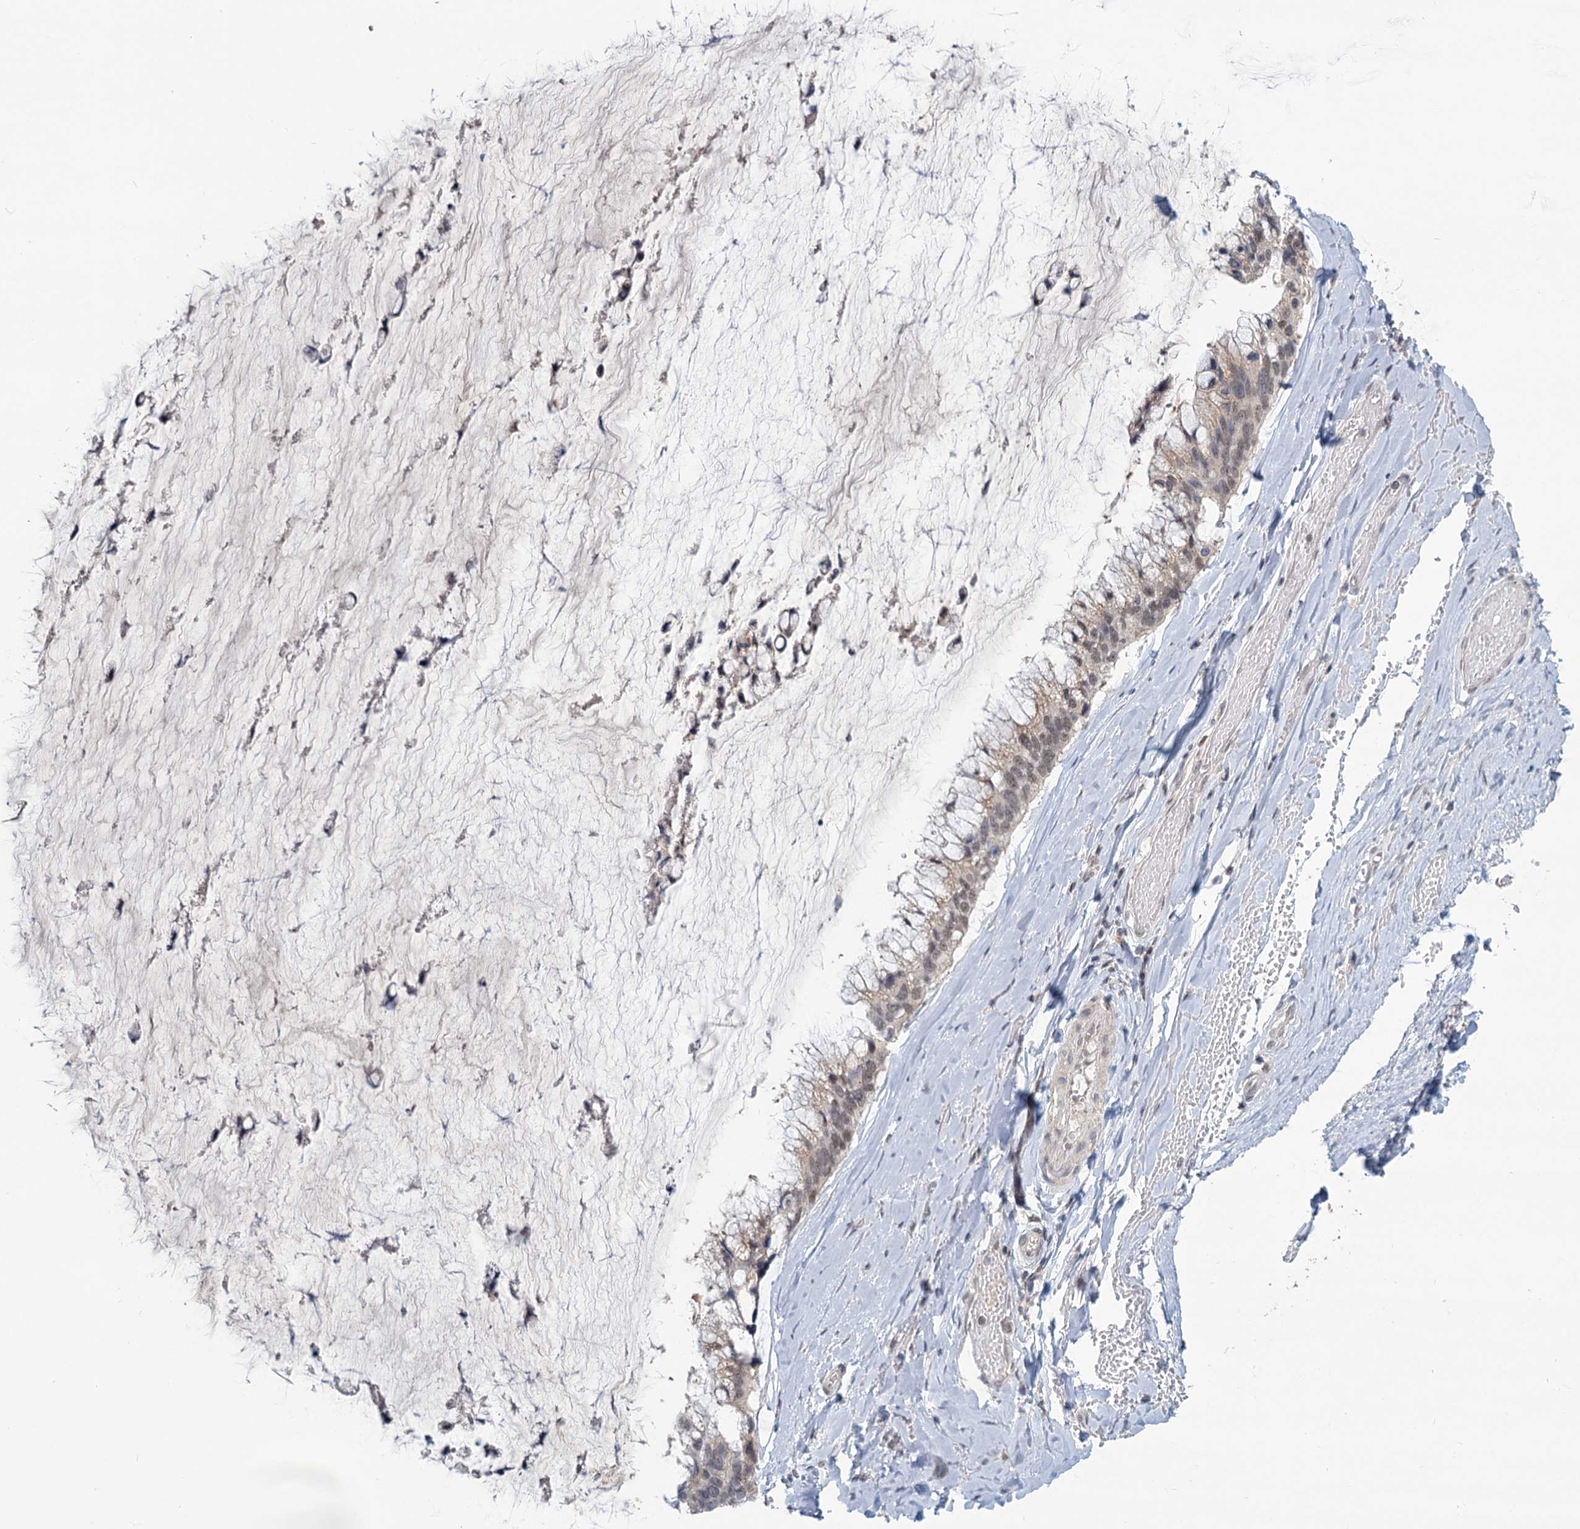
{"staining": {"intensity": "weak", "quantity": "<25%", "location": "cytoplasmic/membranous"}, "tissue": "ovarian cancer", "cell_type": "Tumor cells", "image_type": "cancer", "snomed": [{"axis": "morphology", "description": "Cystadenocarcinoma, mucinous, NOS"}, {"axis": "topography", "description": "Ovary"}], "caption": "Immunohistochemical staining of mucinous cystadenocarcinoma (ovarian) shows no significant staining in tumor cells.", "gene": "STAP1", "patient": {"sex": "female", "age": 39}}